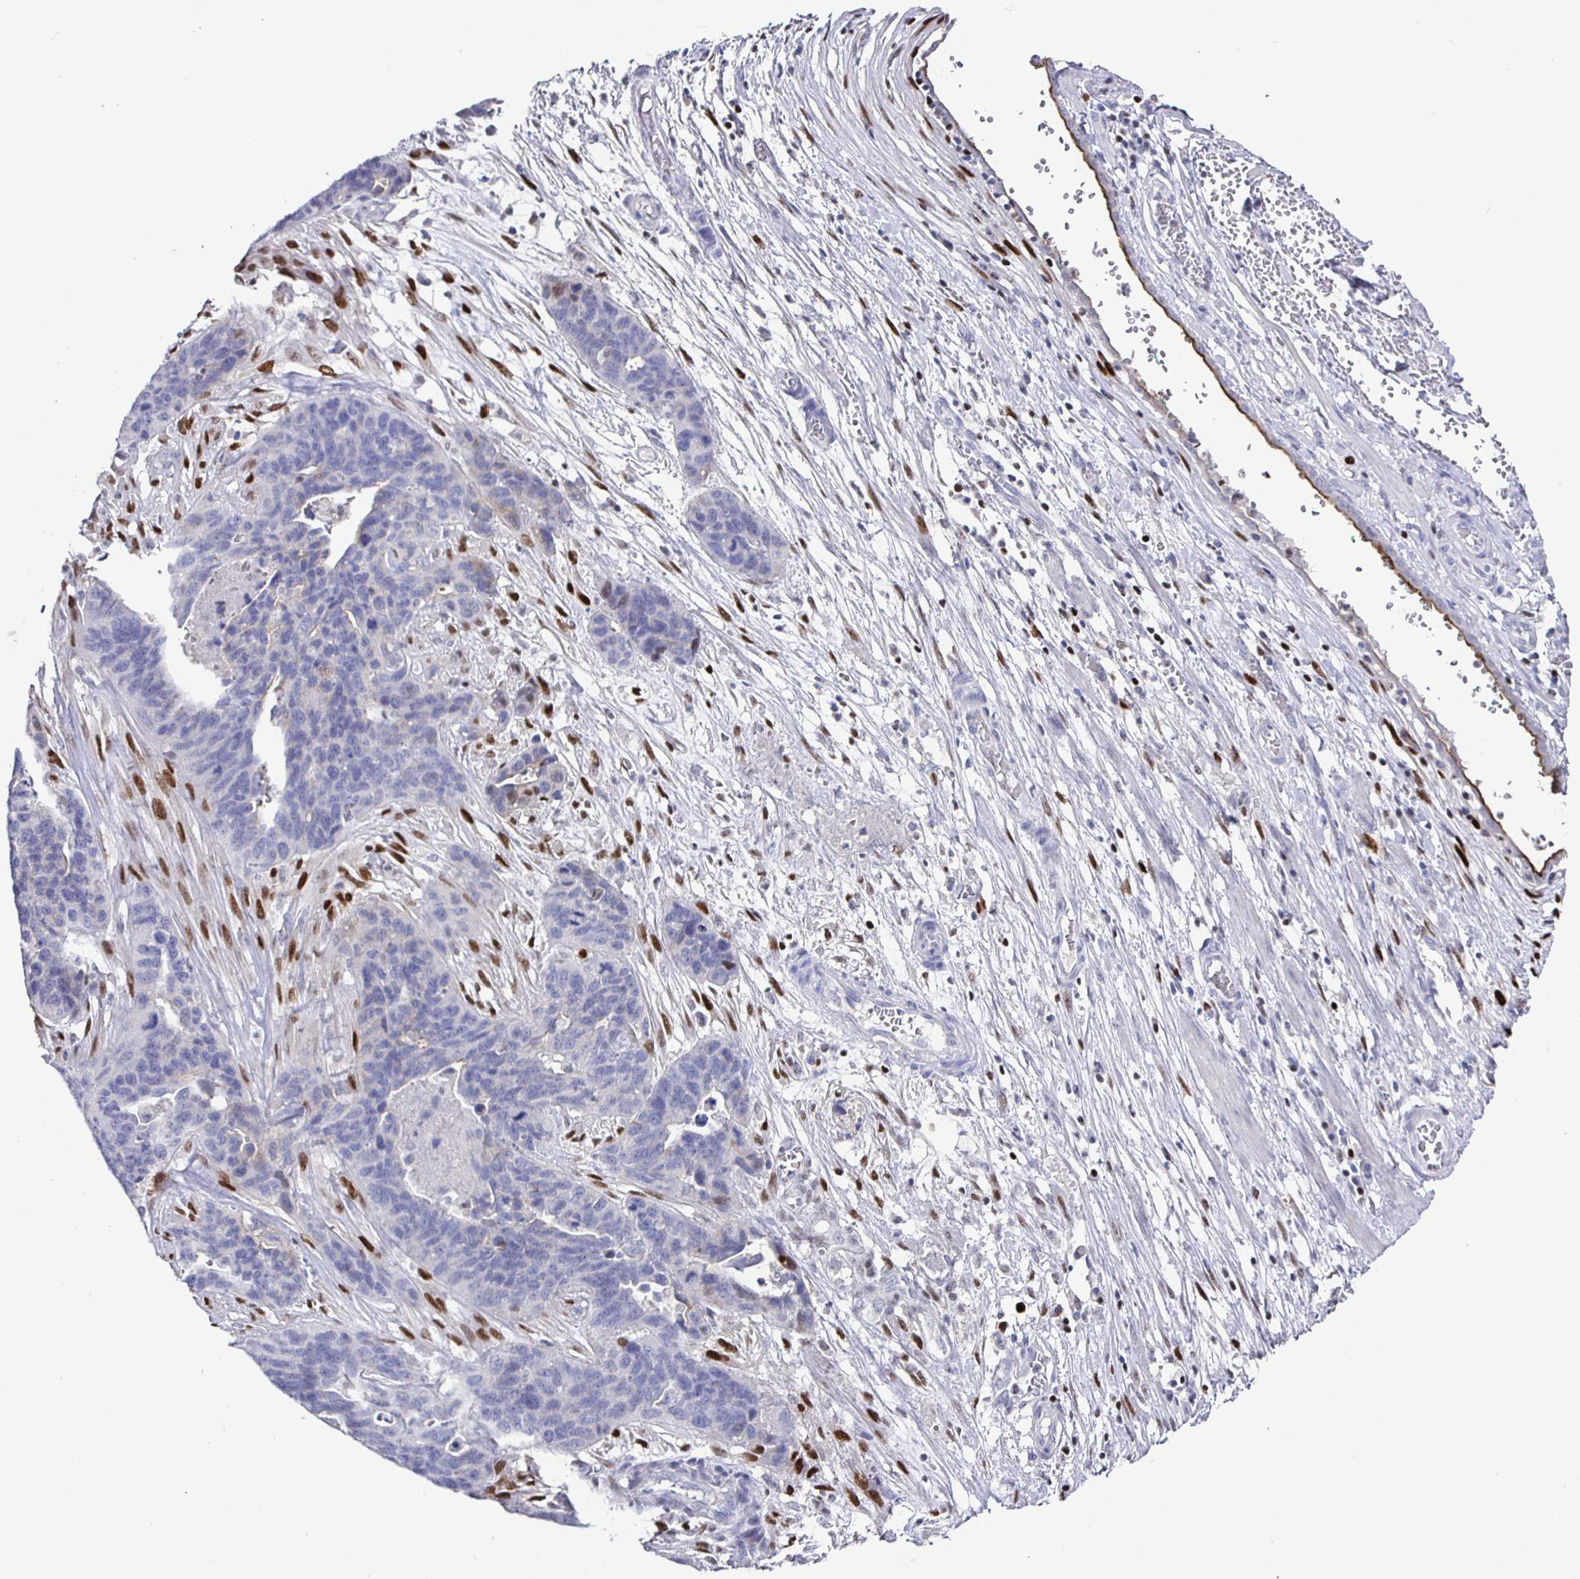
{"staining": {"intensity": "negative", "quantity": "none", "location": "none"}, "tissue": "ovarian cancer", "cell_type": "Tumor cells", "image_type": "cancer", "snomed": [{"axis": "morphology", "description": "Cystadenocarcinoma, serous, NOS"}, {"axis": "topography", "description": "Ovary"}], "caption": "IHC of serous cystadenocarcinoma (ovarian) displays no staining in tumor cells.", "gene": "RUNX2", "patient": {"sex": "female", "age": 64}}